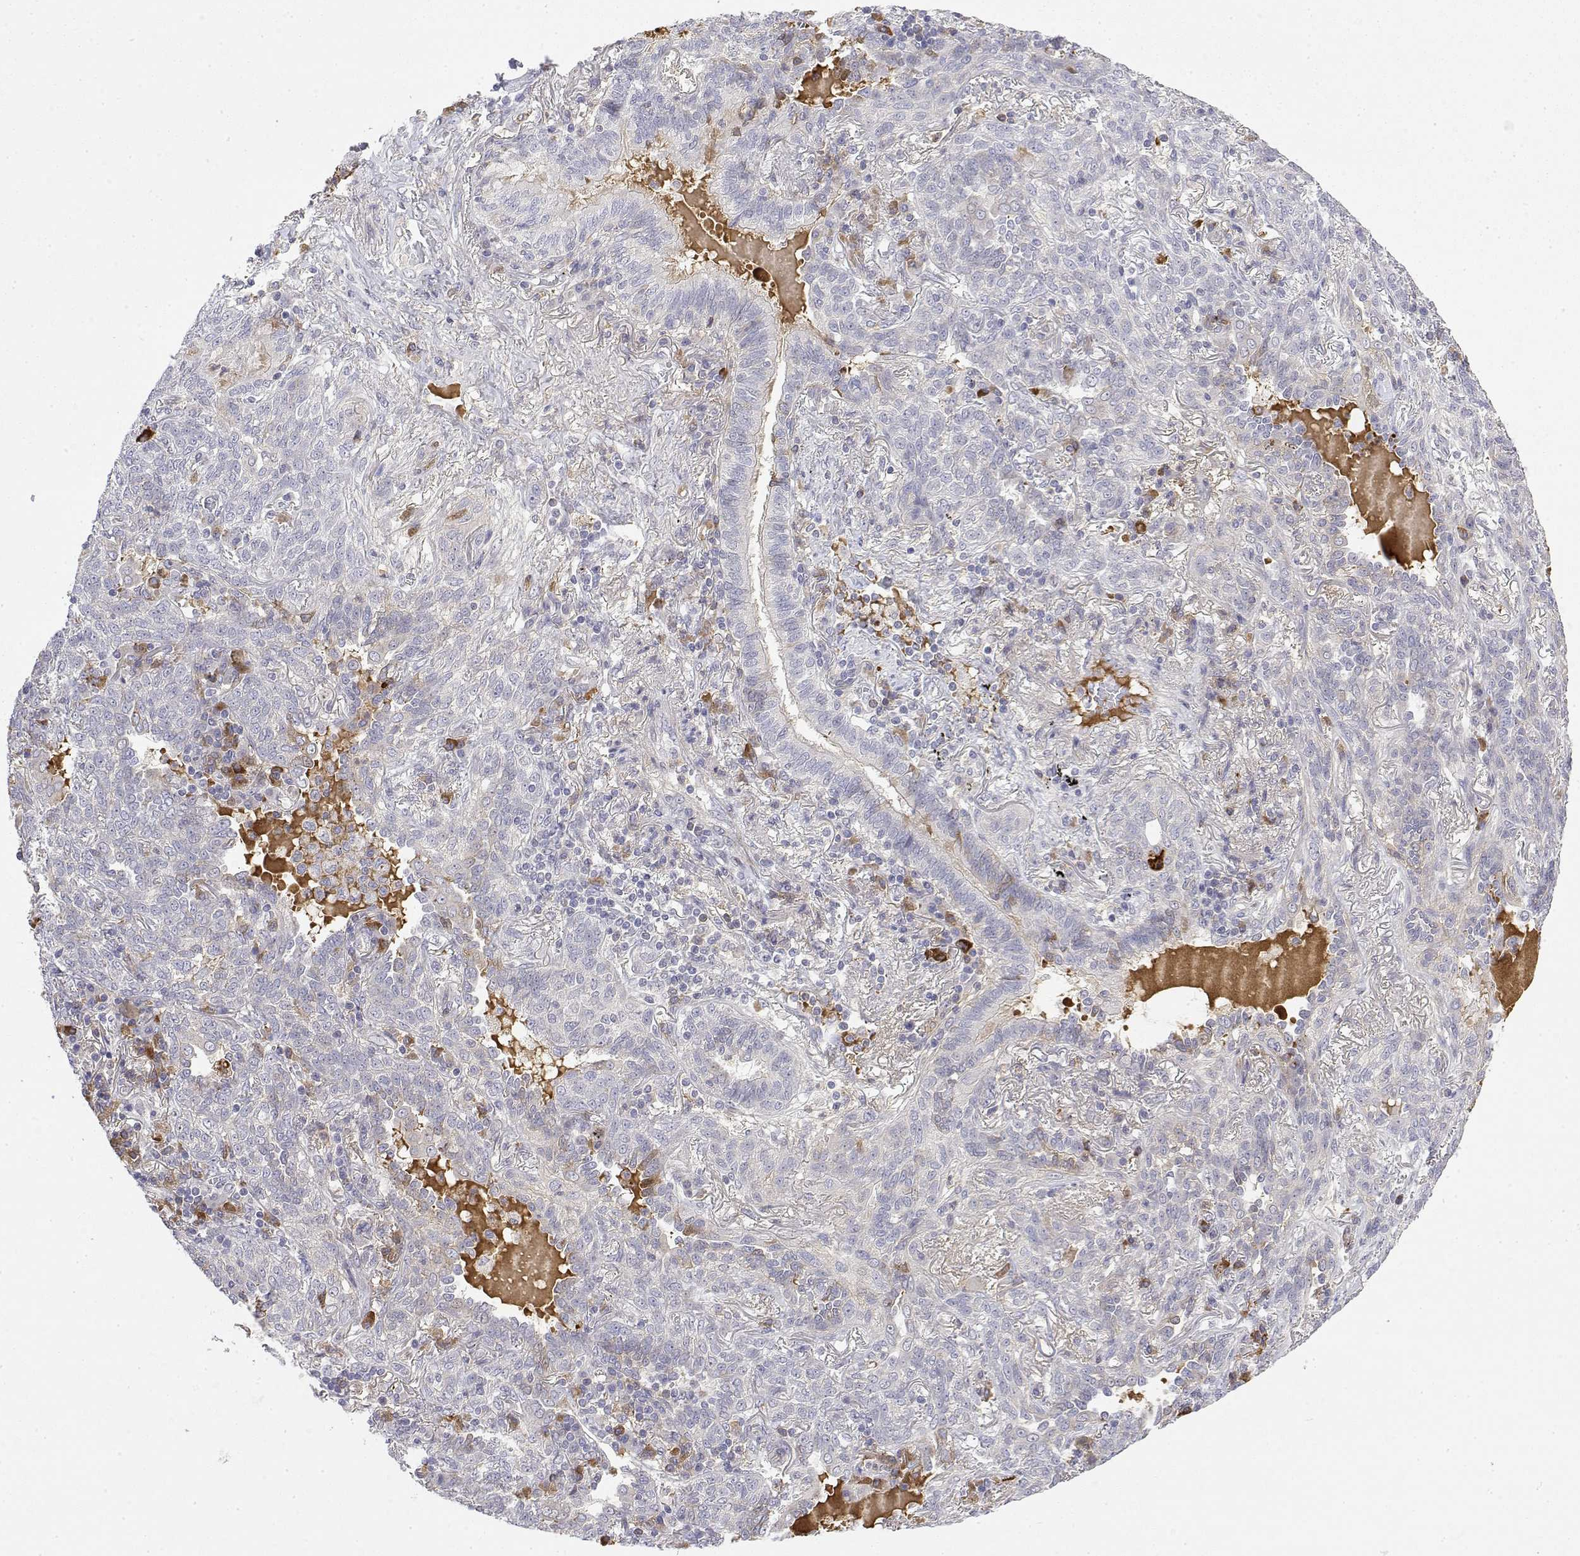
{"staining": {"intensity": "negative", "quantity": "none", "location": "none"}, "tissue": "lung cancer", "cell_type": "Tumor cells", "image_type": "cancer", "snomed": [{"axis": "morphology", "description": "Squamous cell carcinoma, NOS"}, {"axis": "topography", "description": "Lung"}], "caption": "Immunohistochemistry image of neoplastic tissue: lung cancer (squamous cell carcinoma) stained with DAB (3,3'-diaminobenzidine) demonstrates no significant protein positivity in tumor cells.", "gene": "IGFBP4", "patient": {"sex": "female", "age": 70}}